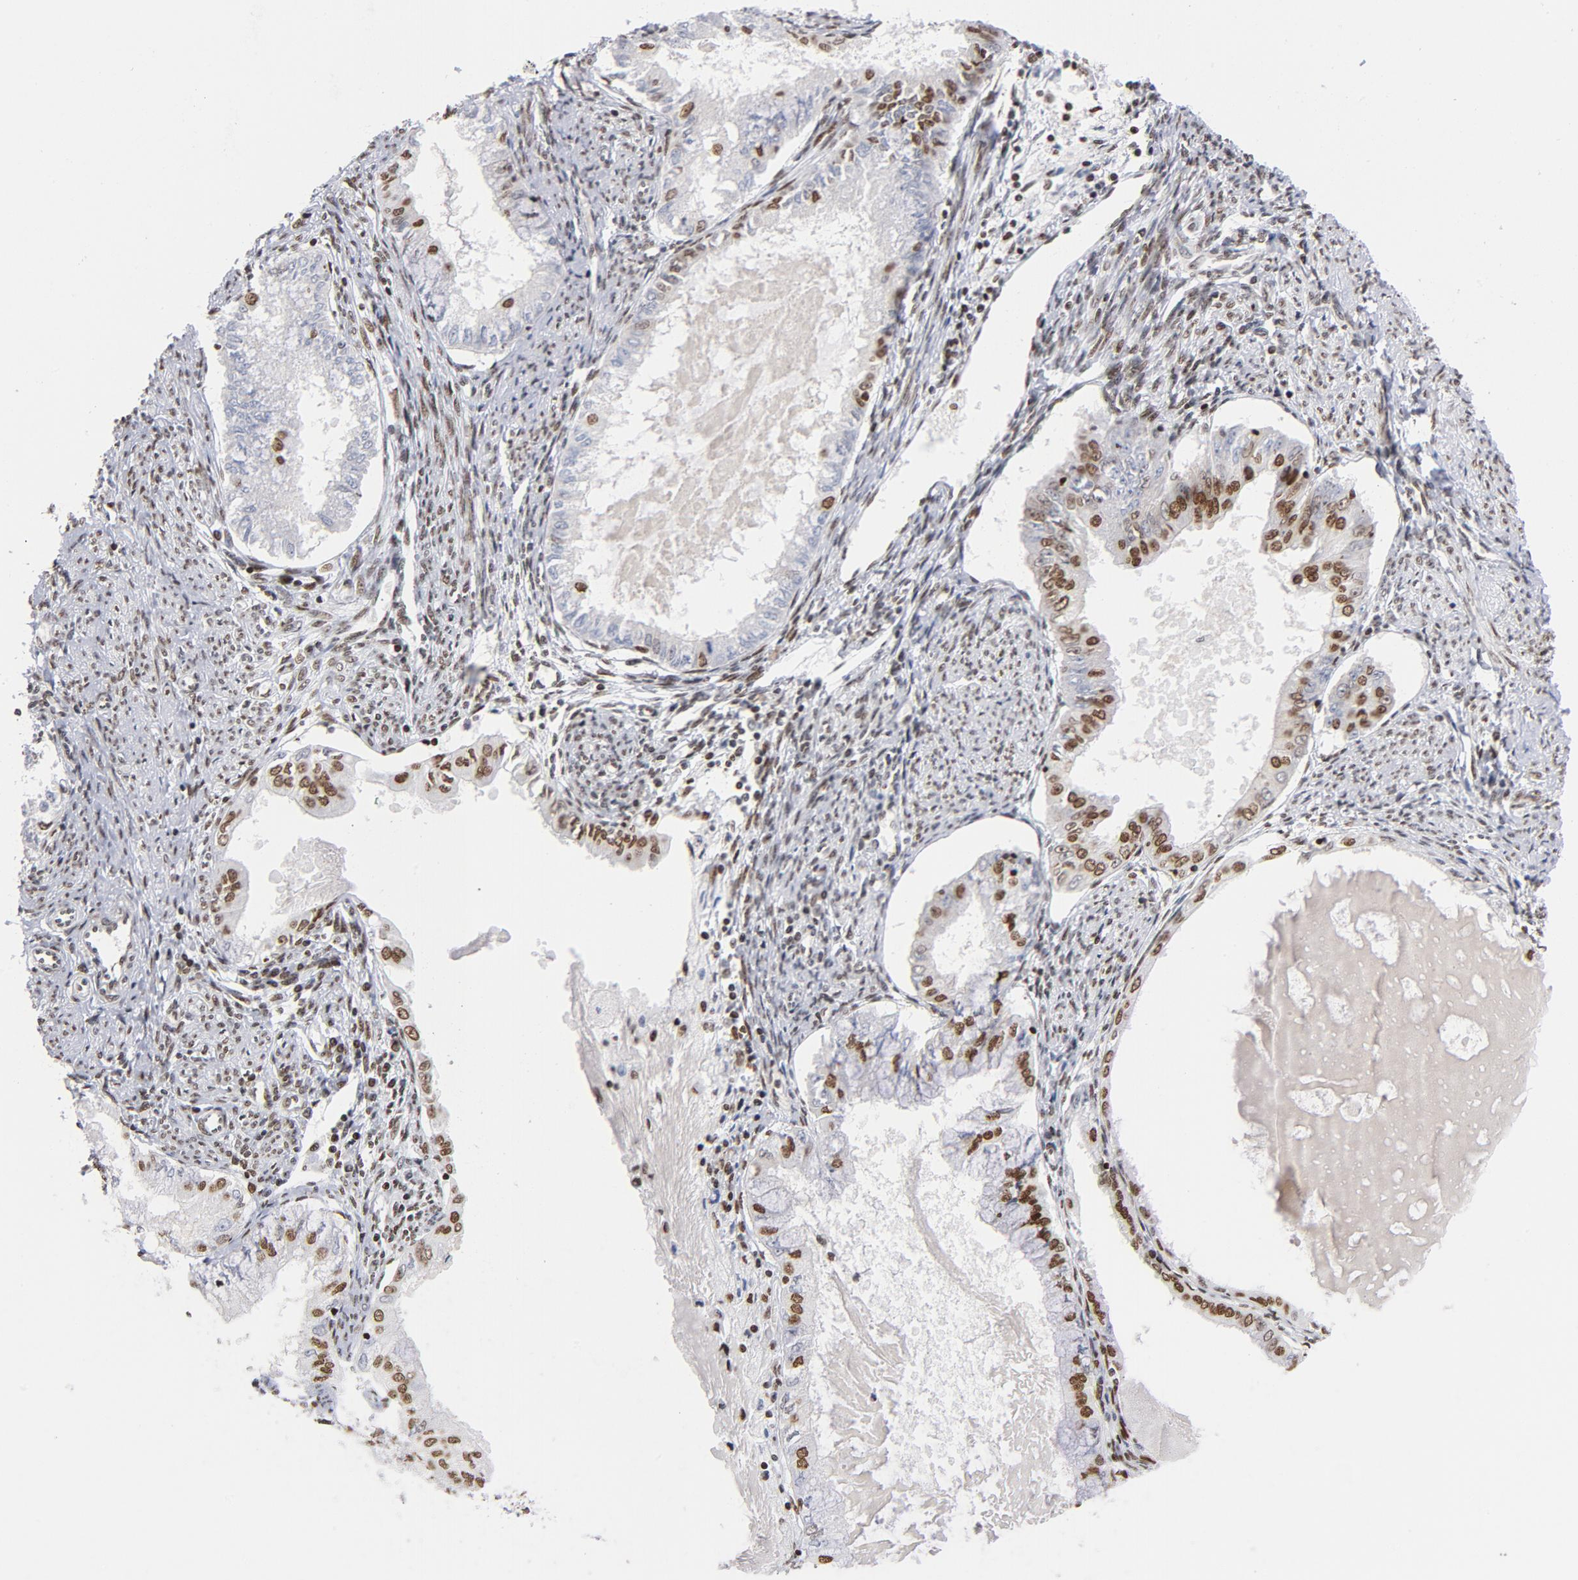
{"staining": {"intensity": "moderate", "quantity": ">75%", "location": "nuclear"}, "tissue": "endometrial cancer", "cell_type": "Tumor cells", "image_type": "cancer", "snomed": [{"axis": "morphology", "description": "Adenocarcinoma, NOS"}, {"axis": "topography", "description": "Endometrium"}], "caption": "IHC micrograph of neoplastic tissue: human adenocarcinoma (endometrial) stained using immunohistochemistry shows medium levels of moderate protein expression localized specifically in the nuclear of tumor cells, appearing as a nuclear brown color.", "gene": "TOP2B", "patient": {"sex": "female", "age": 76}}